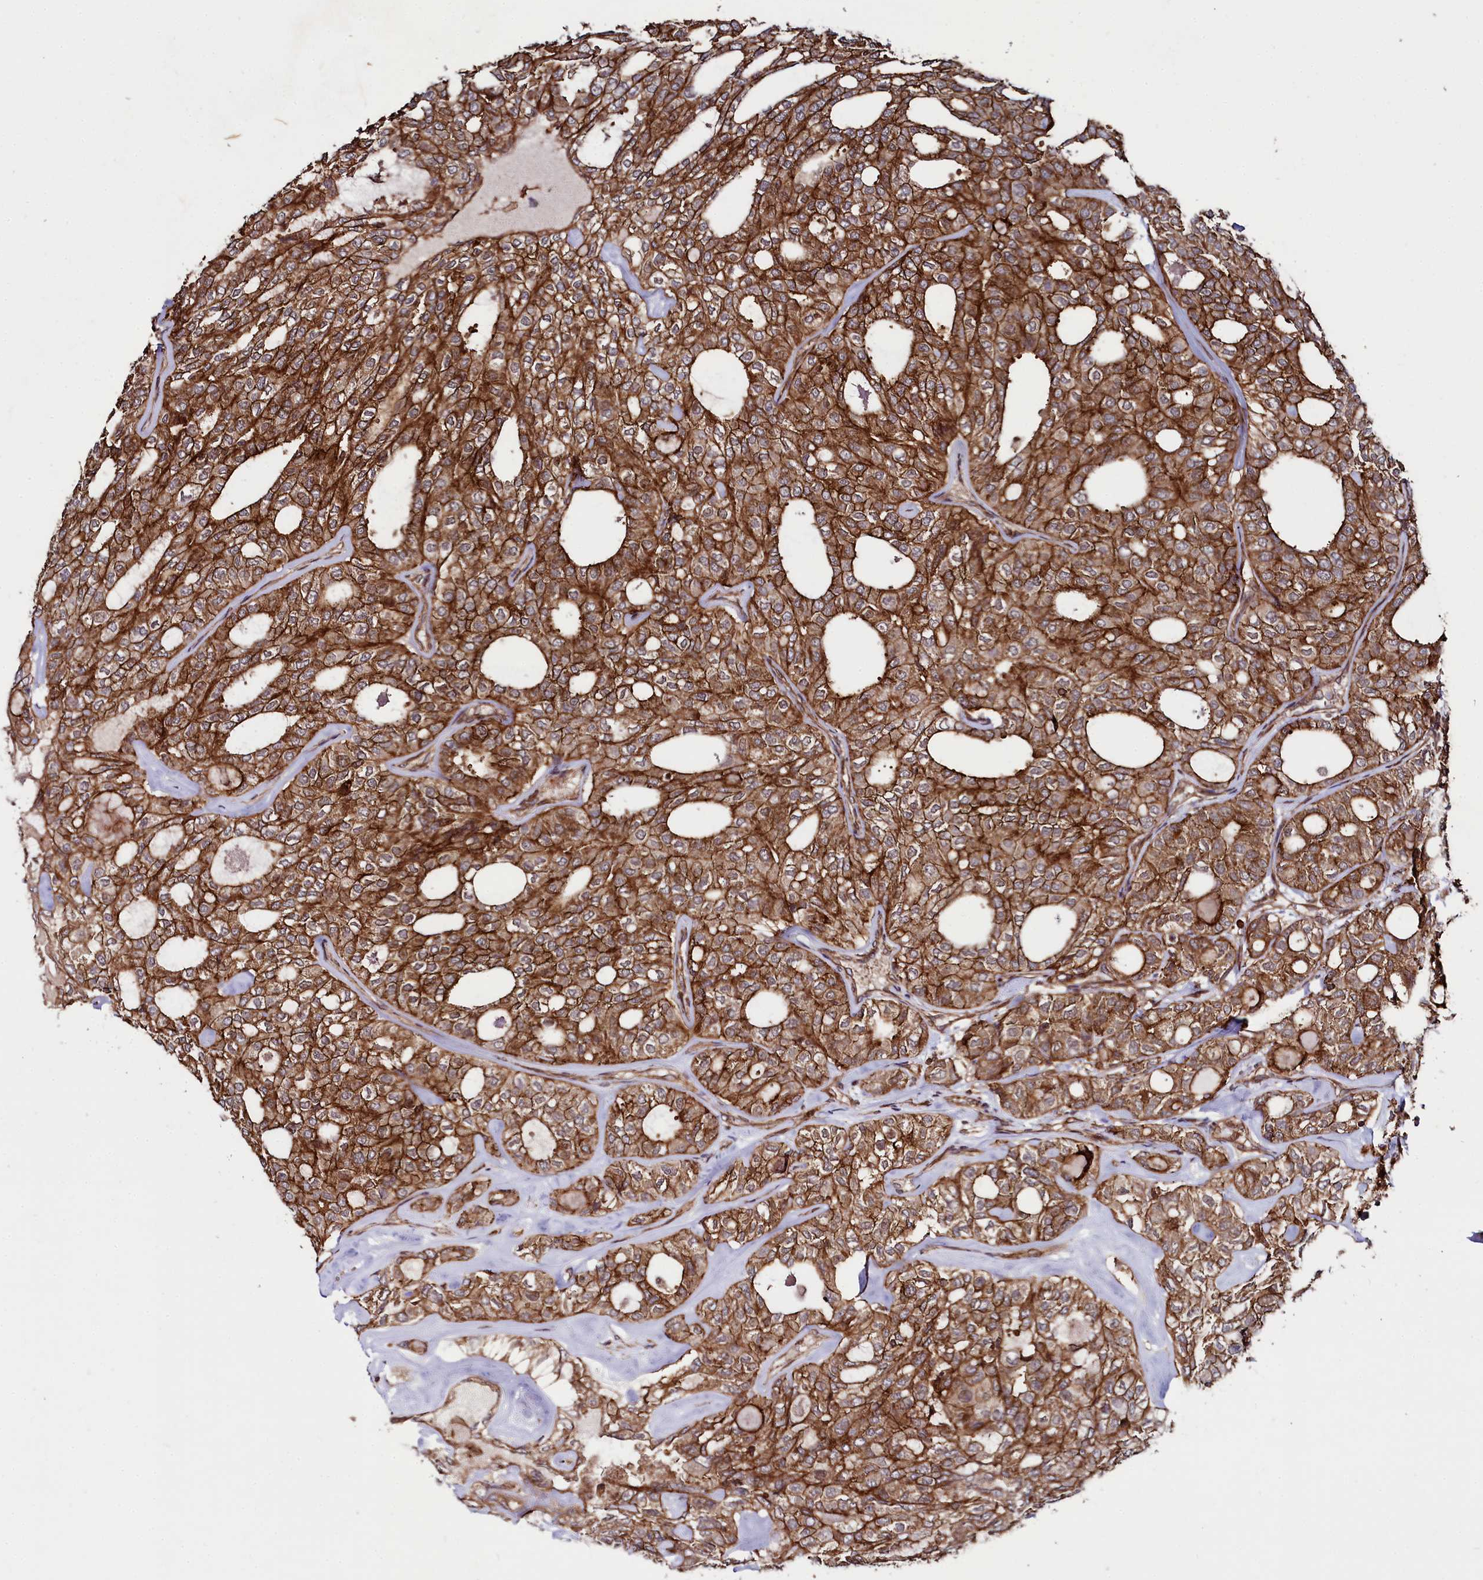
{"staining": {"intensity": "strong", "quantity": ">75%", "location": "cytoplasmic/membranous"}, "tissue": "thyroid cancer", "cell_type": "Tumor cells", "image_type": "cancer", "snomed": [{"axis": "morphology", "description": "Follicular adenoma carcinoma, NOS"}, {"axis": "topography", "description": "Thyroid gland"}], "caption": "Strong cytoplasmic/membranous protein staining is present in about >75% of tumor cells in thyroid follicular adenoma carcinoma.", "gene": "SVIP", "patient": {"sex": "male", "age": 75}}